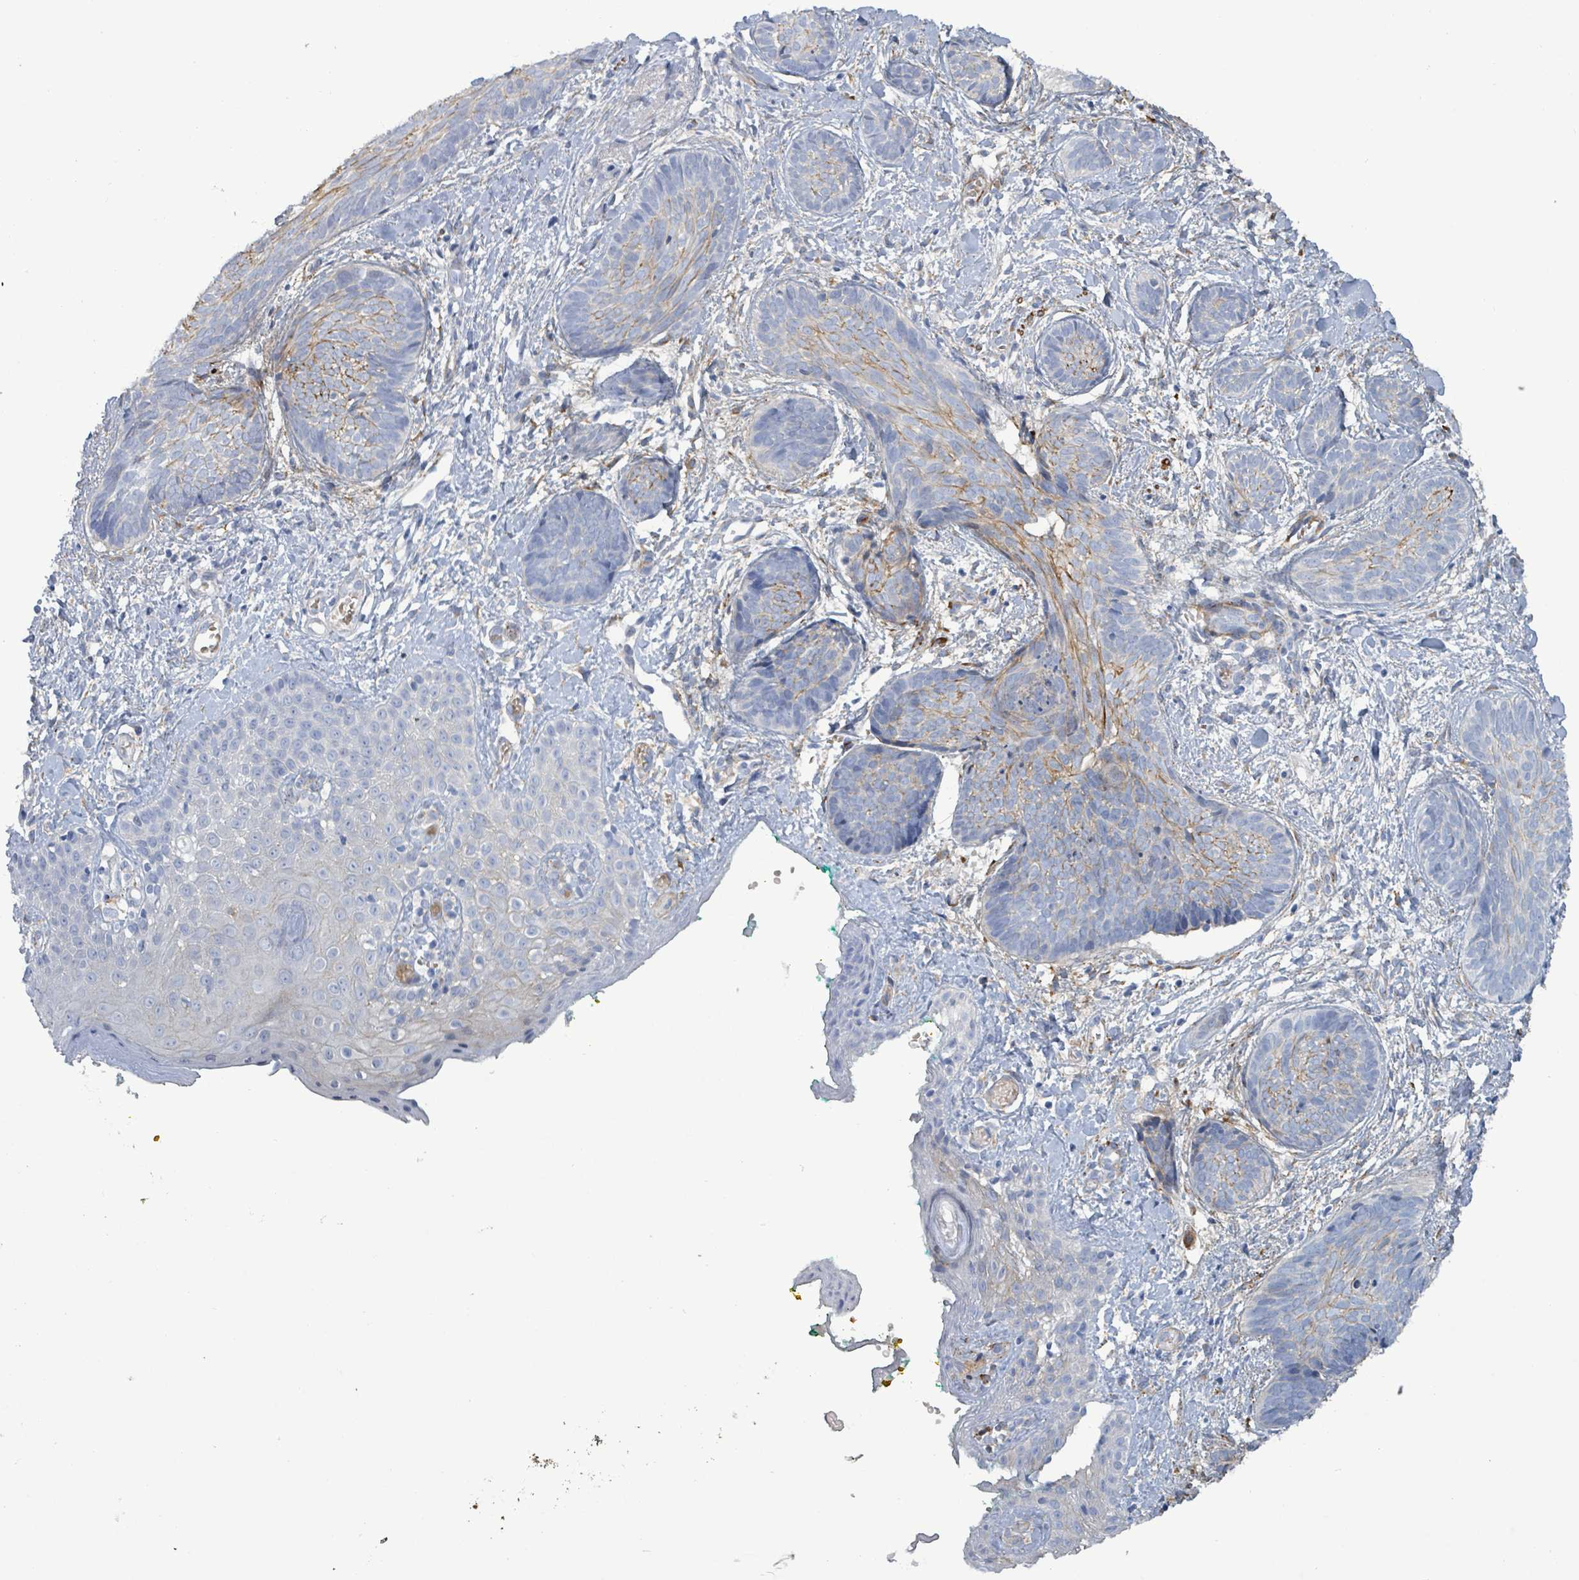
{"staining": {"intensity": "weak", "quantity": "<25%", "location": "cytoplasmic/membranous"}, "tissue": "skin cancer", "cell_type": "Tumor cells", "image_type": "cancer", "snomed": [{"axis": "morphology", "description": "Basal cell carcinoma"}, {"axis": "topography", "description": "Skin"}], "caption": "Protein analysis of skin cancer (basal cell carcinoma) demonstrates no significant positivity in tumor cells.", "gene": "DMRTC1B", "patient": {"sex": "female", "age": 81}}